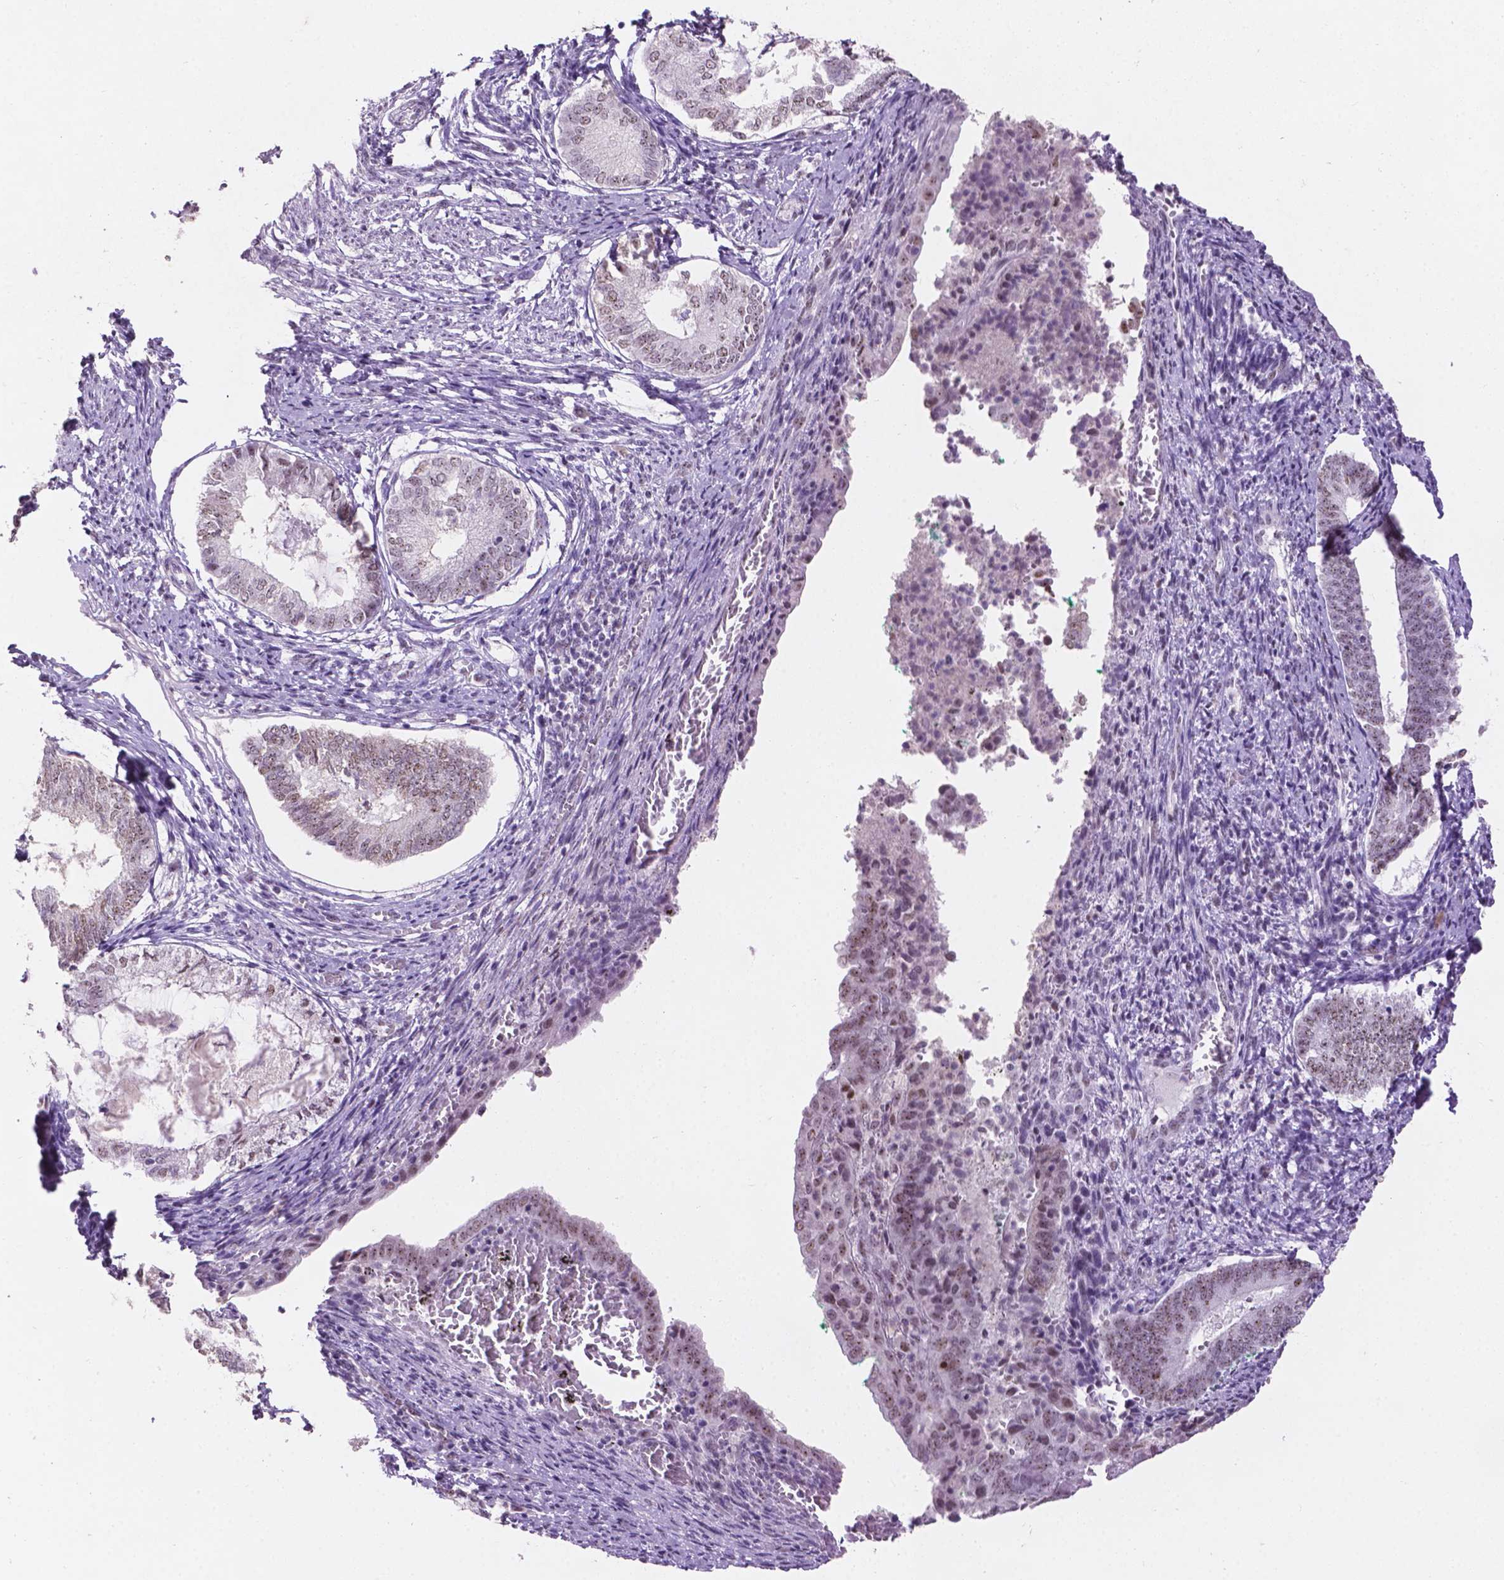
{"staining": {"intensity": "weak", "quantity": "25%-75%", "location": "nuclear"}, "tissue": "endometrium", "cell_type": "Cells in endometrial stroma", "image_type": "normal", "snomed": [{"axis": "morphology", "description": "Normal tissue, NOS"}, {"axis": "topography", "description": "Endometrium"}], "caption": "An IHC histopathology image of benign tissue is shown. Protein staining in brown labels weak nuclear positivity in endometrium within cells in endometrial stroma. The staining was performed using DAB to visualize the protein expression in brown, while the nuclei were stained in blue with hematoxylin (Magnification: 20x).", "gene": "COIL", "patient": {"sex": "female", "age": 50}}